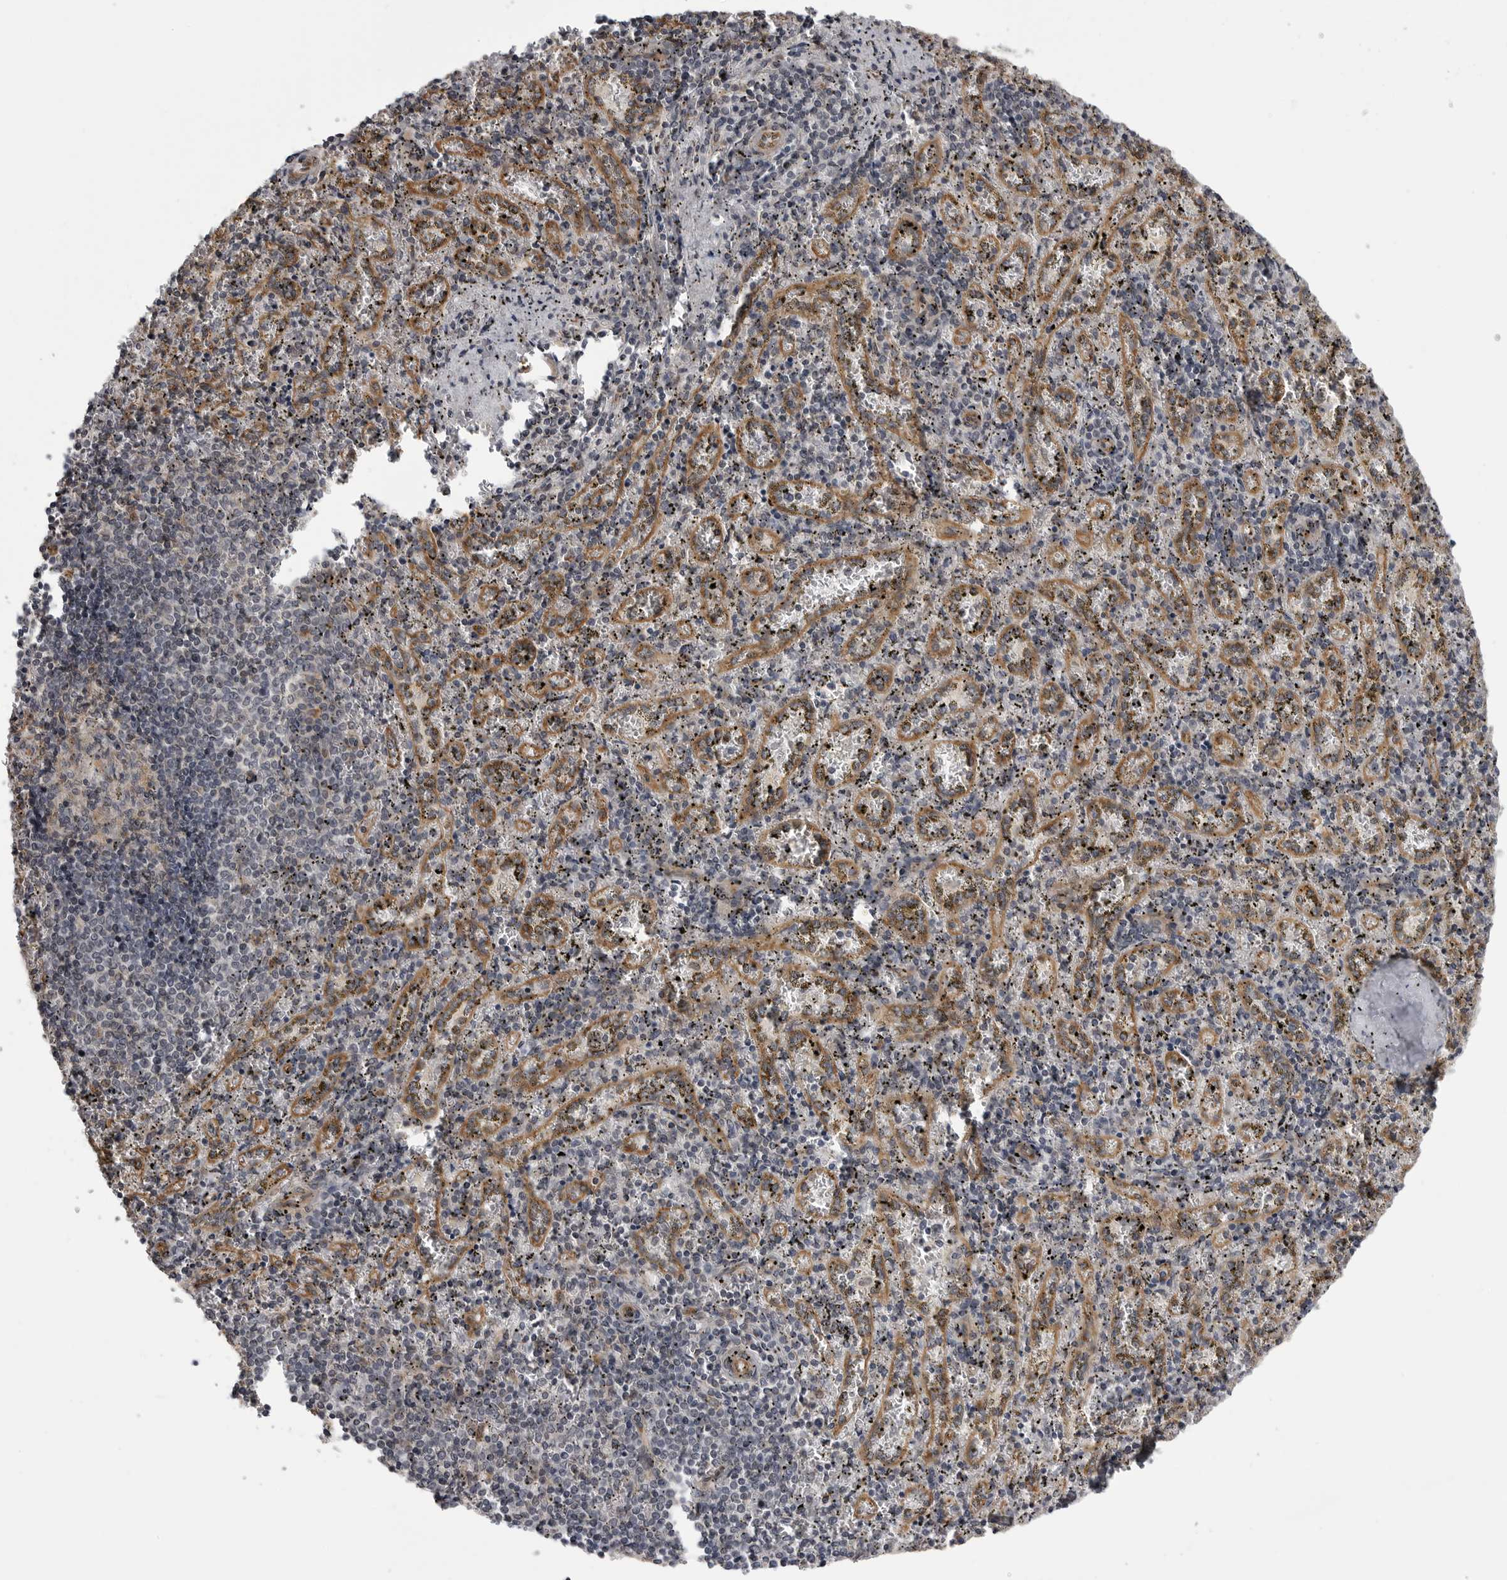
{"staining": {"intensity": "negative", "quantity": "none", "location": "none"}, "tissue": "spleen", "cell_type": "Cells in red pulp", "image_type": "normal", "snomed": [{"axis": "morphology", "description": "Normal tissue, NOS"}, {"axis": "topography", "description": "Spleen"}], "caption": "Immunohistochemistry (IHC) photomicrograph of benign spleen stained for a protein (brown), which shows no positivity in cells in red pulp. (Immunohistochemistry, brightfield microscopy, high magnification).", "gene": "LRRC45", "patient": {"sex": "male", "age": 11}}